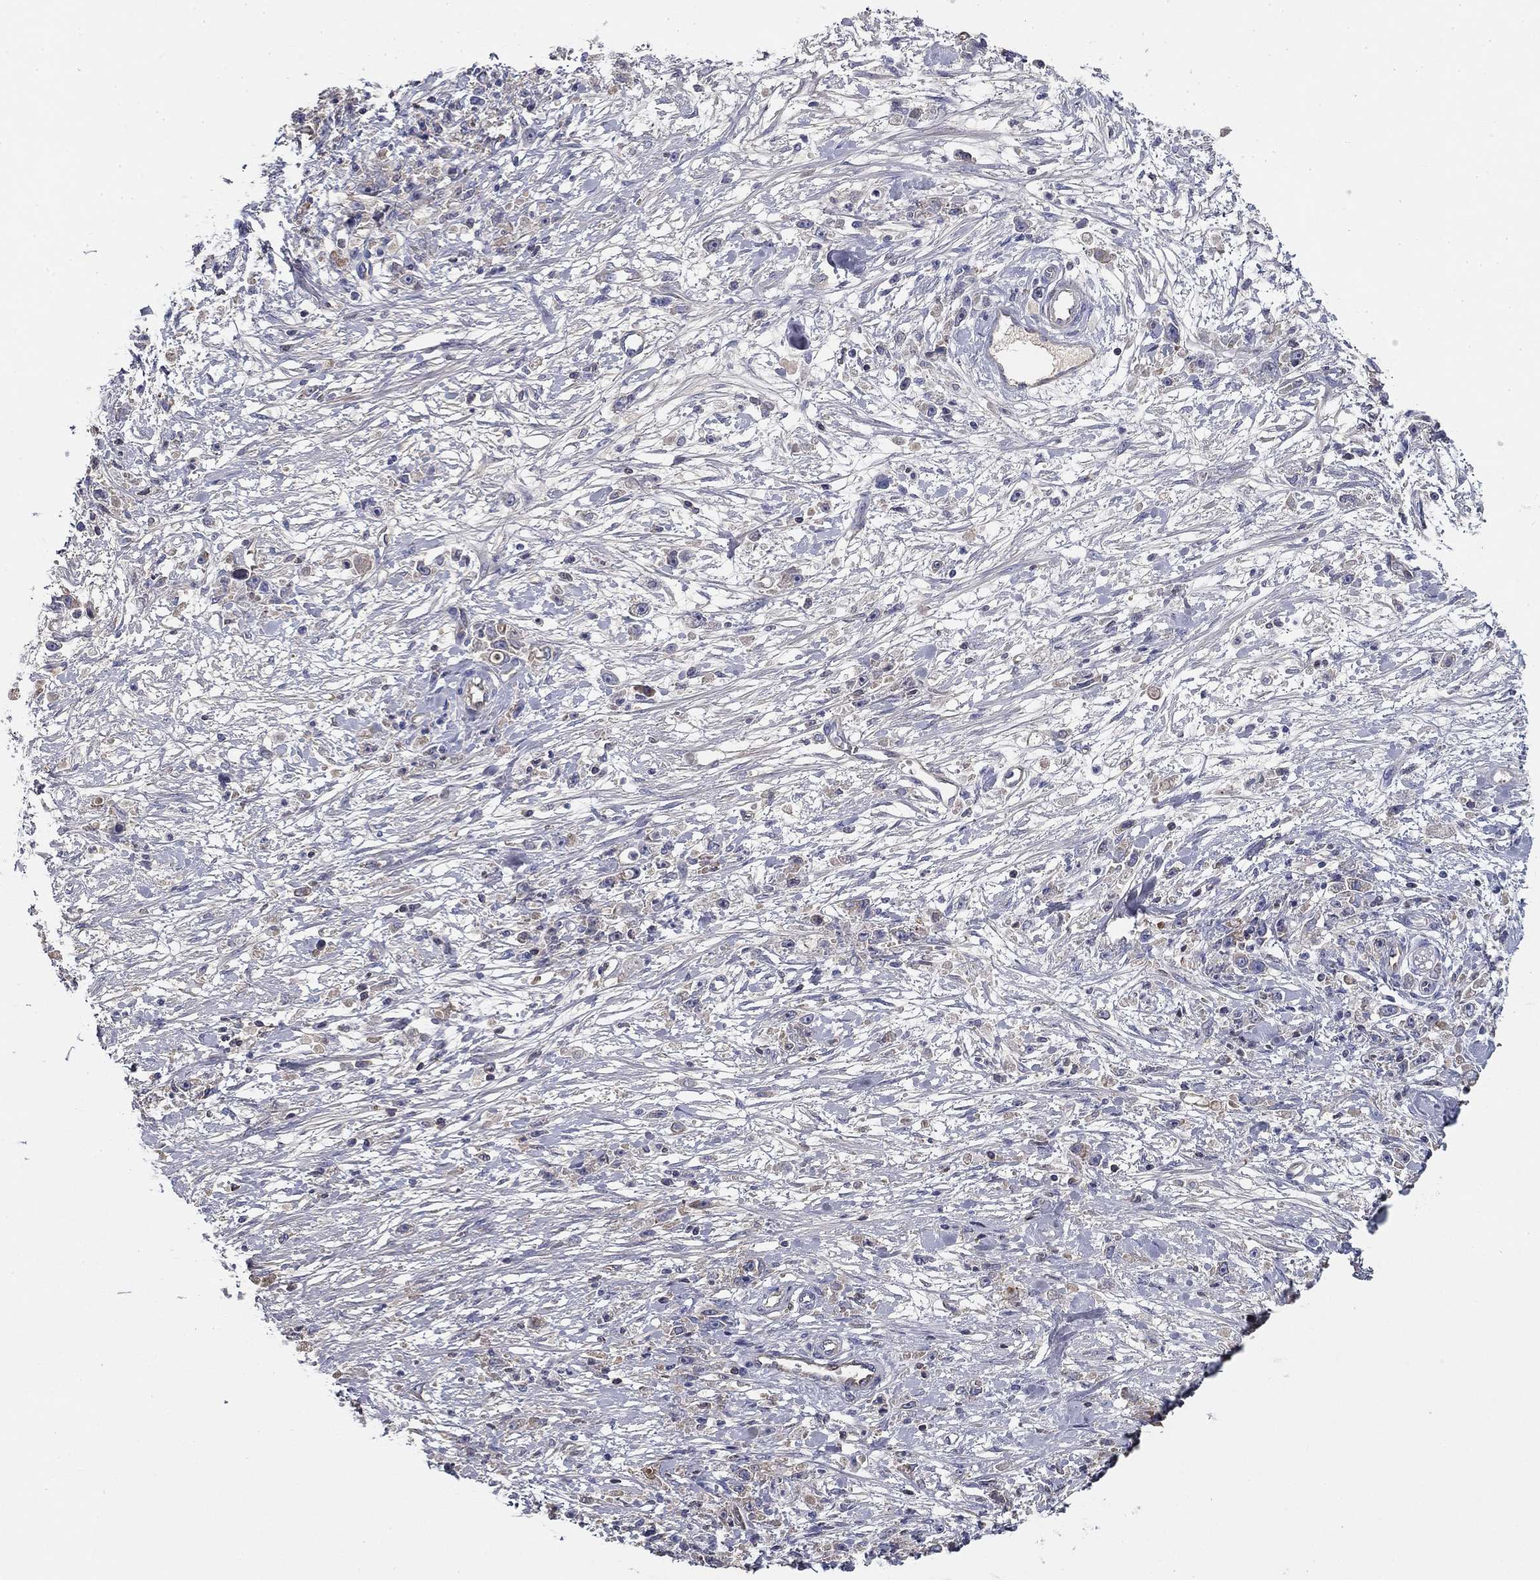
{"staining": {"intensity": "negative", "quantity": "none", "location": "none"}, "tissue": "stomach cancer", "cell_type": "Tumor cells", "image_type": "cancer", "snomed": [{"axis": "morphology", "description": "Adenocarcinoma, NOS"}, {"axis": "topography", "description": "Stomach"}], "caption": "There is no significant expression in tumor cells of stomach cancer.", "gene": "CPLX4", "patient": {"sex": "female", "age": 59}}